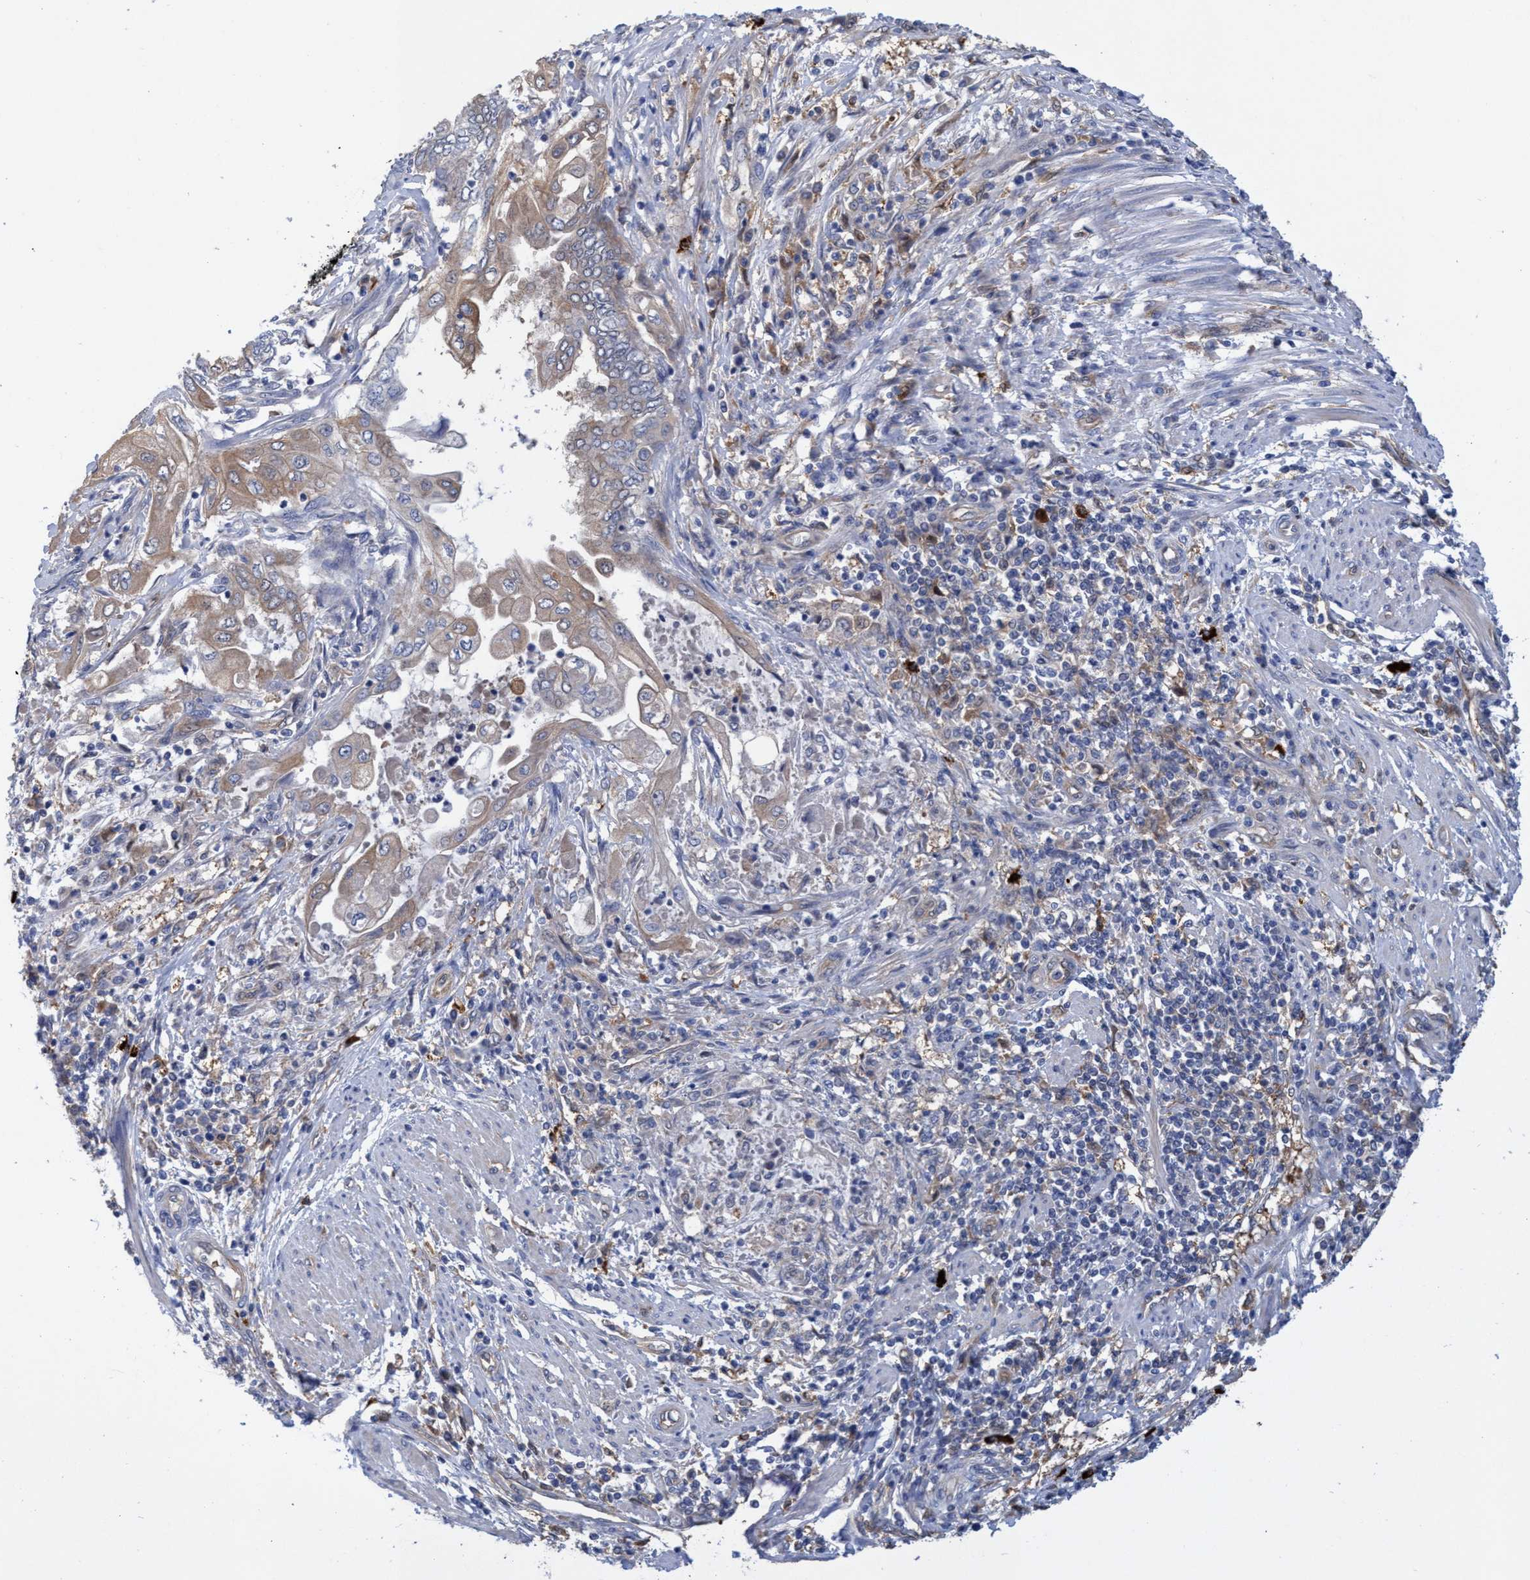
{"staining": {"intensity": "weak", "quantity": ">75%", "location": "cytoplasmic/membranous"}, "tissue": "endometrial cancer", "cell_type": "Tumor cells", "image_type": "cancer", "snomed": [{"axis": "morphology", "description": "Adenocarcinoma, NOS"}, {"axis": "topography", "description": "Uterus"}, {"axis": "topography", "description": "Endometrium"}], "caption": "An immunohistochemistry micrograph of neoplastic tissue is shown. Protein staining in brown labels weak cytoplasmic/membranous positivity in endometrial adenocarcinoma within tumor cells.", "gene": "PNPO", "patient": {"sex": "female", "age": 70}}